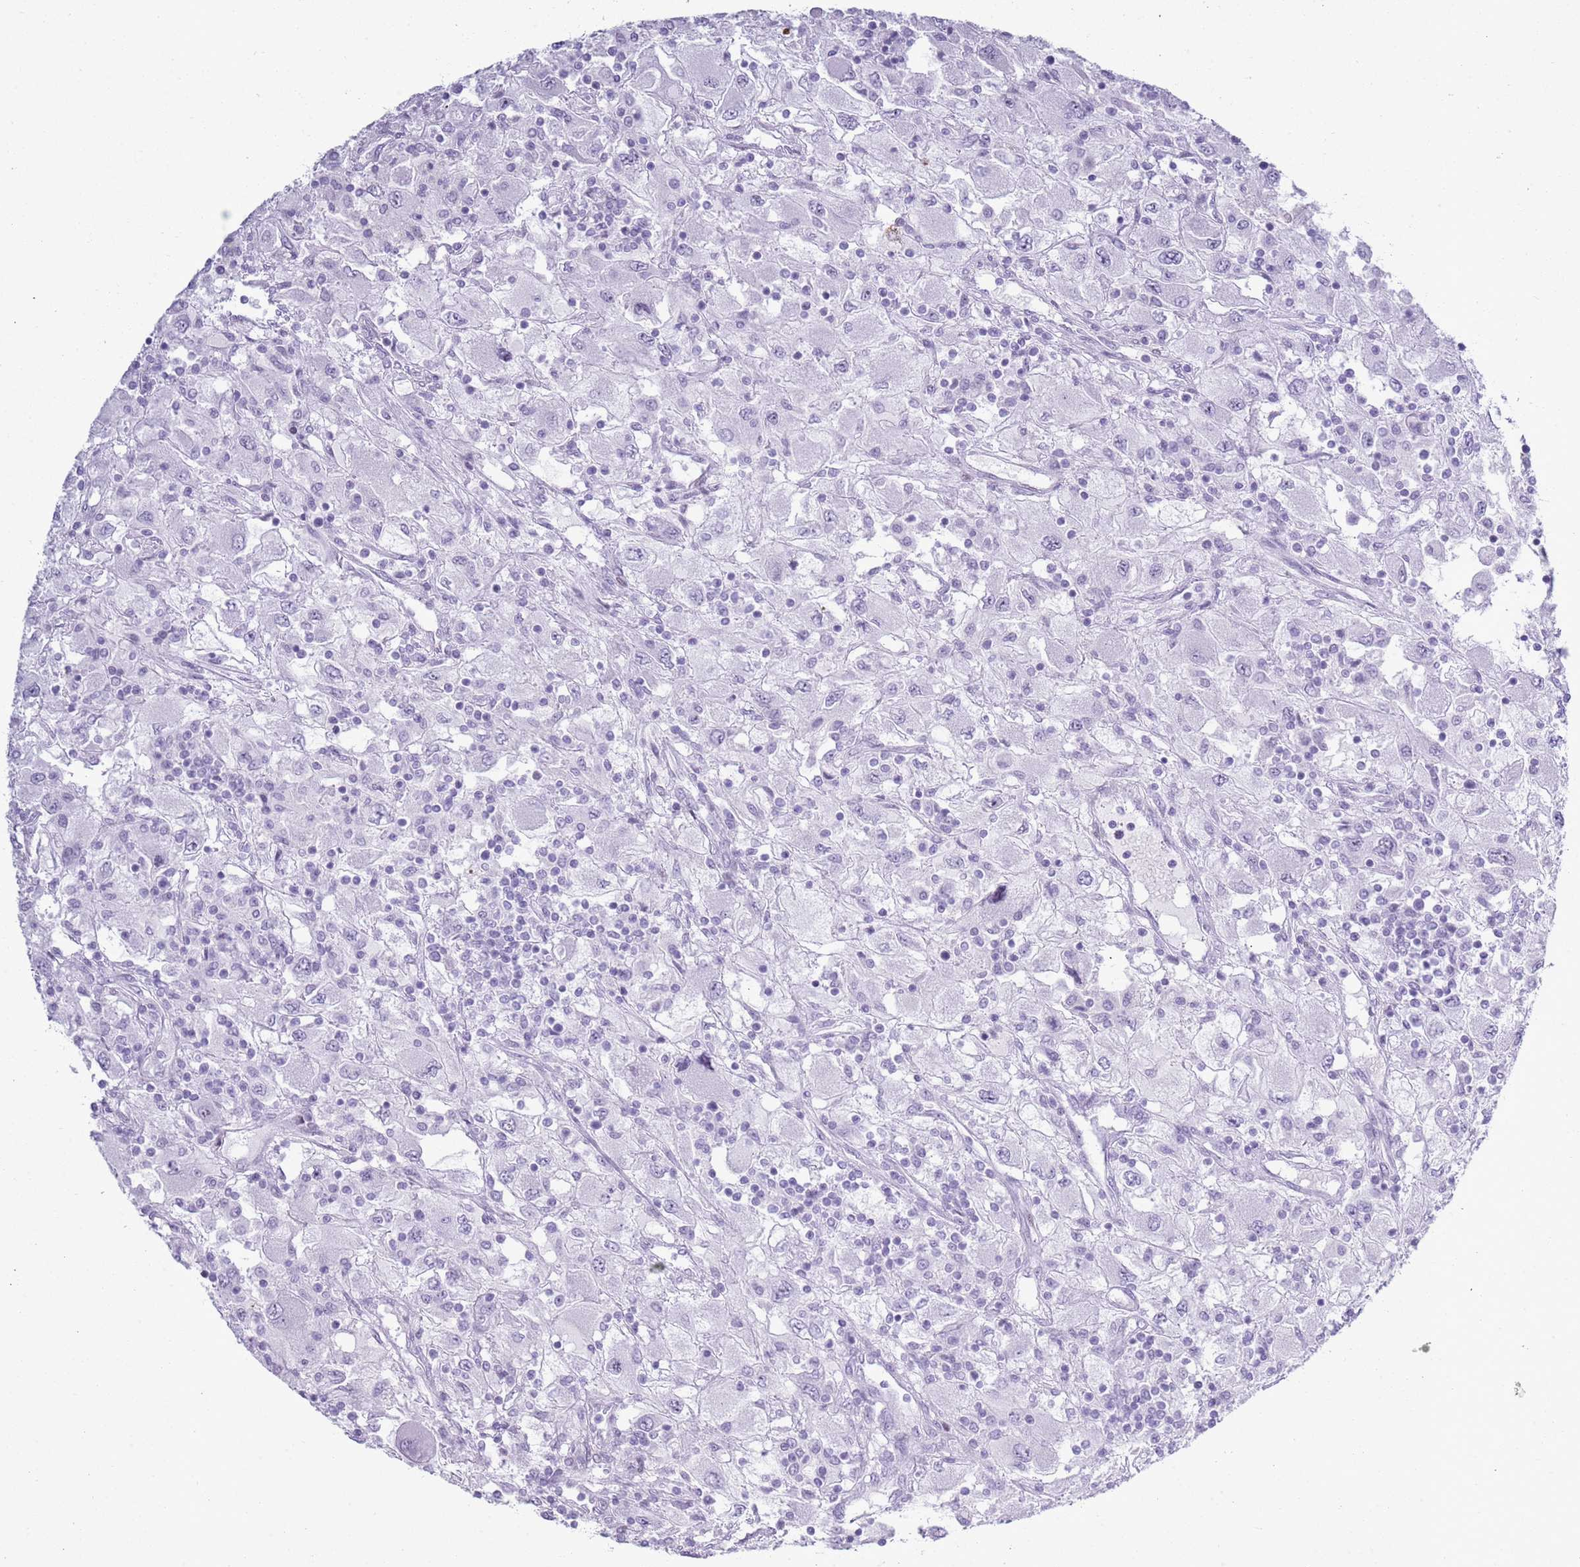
{"staining": {"intensity": "negative", "quantity": "none", "location": "none"}, "tissue": "renal cancer", "cell_type": "Tumor cells", "image_type": "cancer", "snomed": [{"axis": "morphology", "description": "Adenocarcinoma, NOS"}, {"axis": "topography", "description": "Kidney"}], "caption": "Histopathology image shows no significant protein positivity in tumor cells of renal cancer (adenocarcinoma).", "gene": "ASIP", "patient": {"sex": "female", "age": 67}}